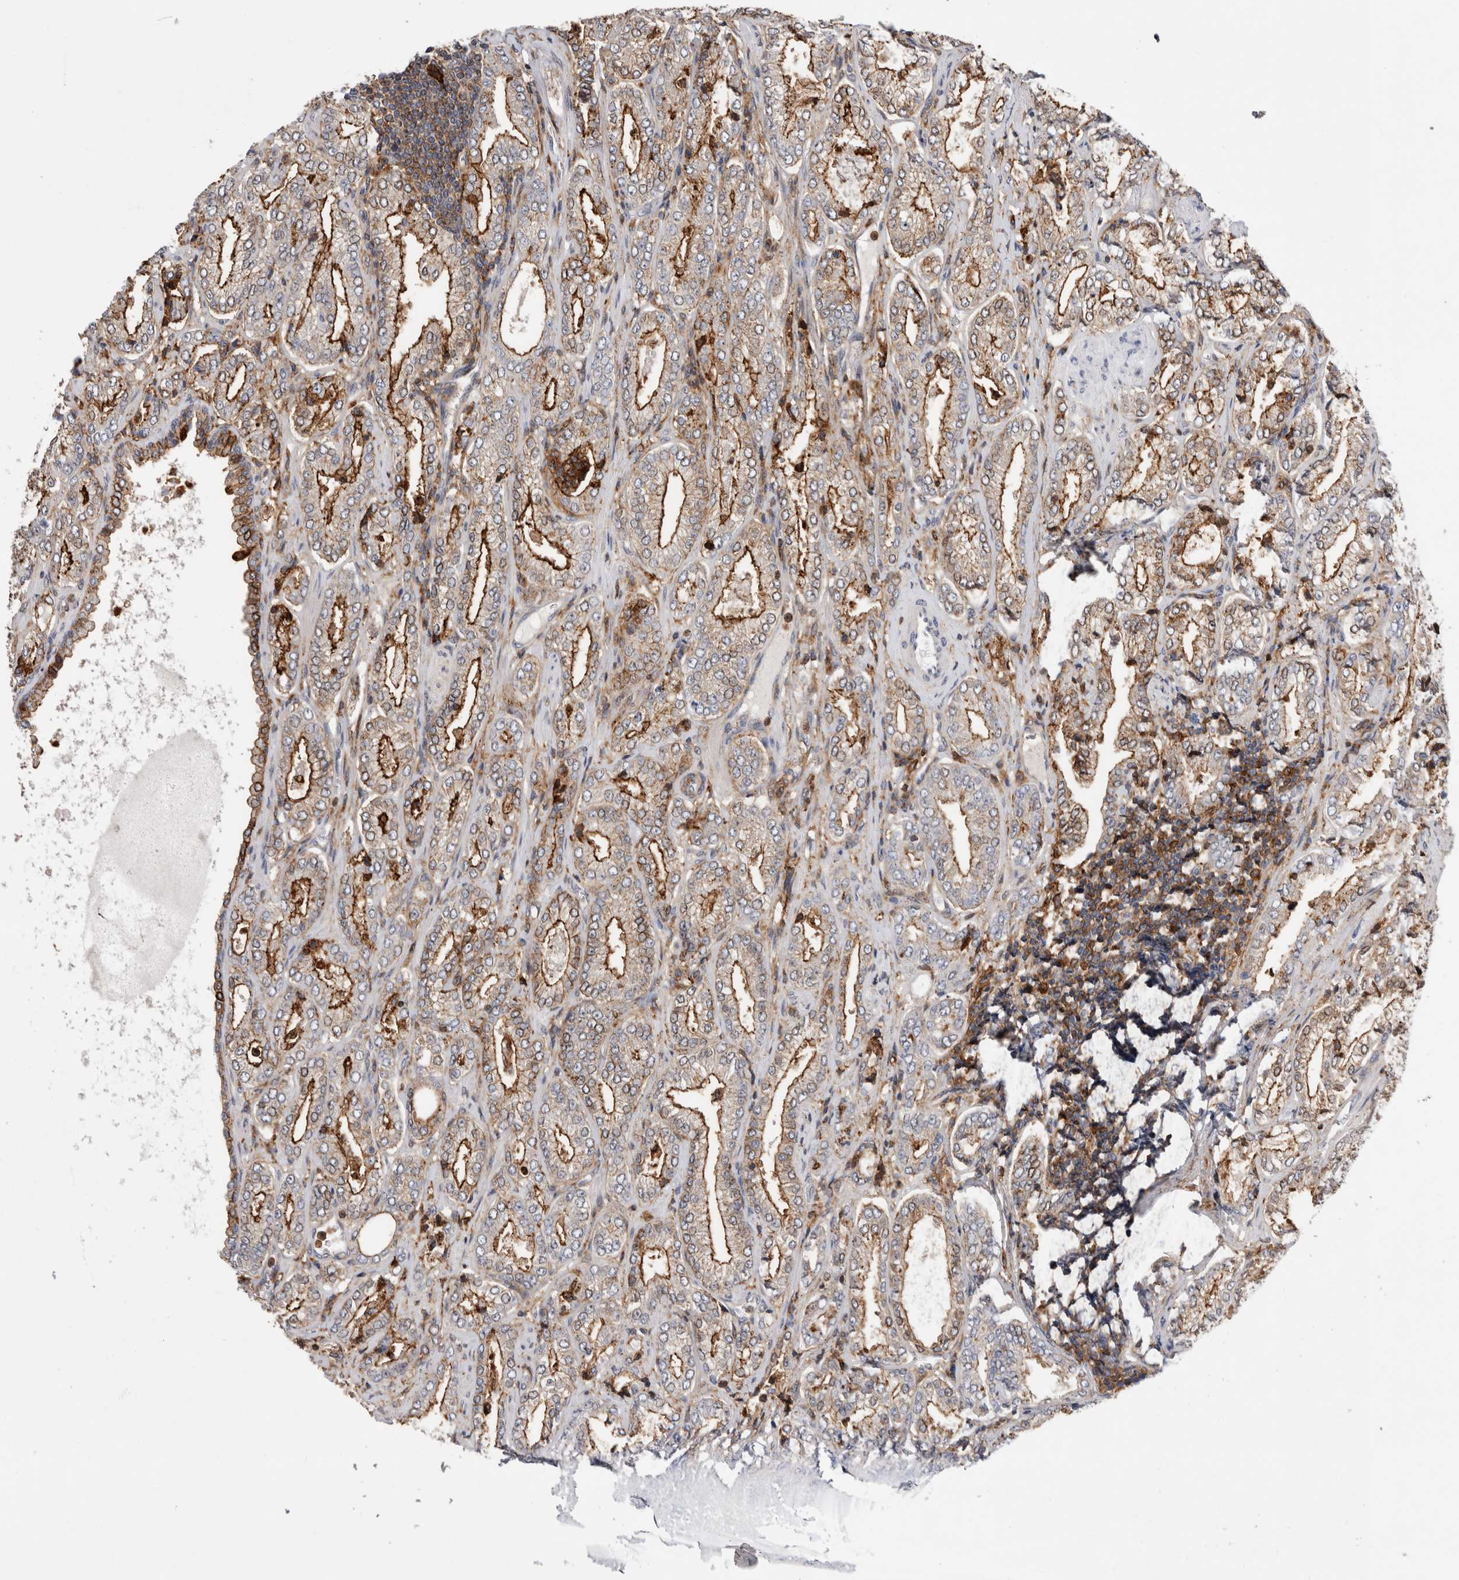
{"staining": {"intensity": "moderate", "quantity": ">75%", "location": "cytoplasmic/membranous"}, "tissue": "prostate cancer", "cell_type": "Tumor cells", "image_type": "cancer", "snomed": [{"axis": "morphology", "description": "Adenocarcinoma, Low grade"}, {"axis": "topography", "description": "Prostate"}], "caption": "Immunohistochemistry of adenocarcinoma (low-grade) (prostate) exhibits medium levels of moderate cytoplasmic/membranous expression in approximately >75% of tumor cells. (Brightfield microscopy of DAB IHC at high magnification).", "gene": "CCDC88B", "patient": {"sex": "male", "age": 62}}